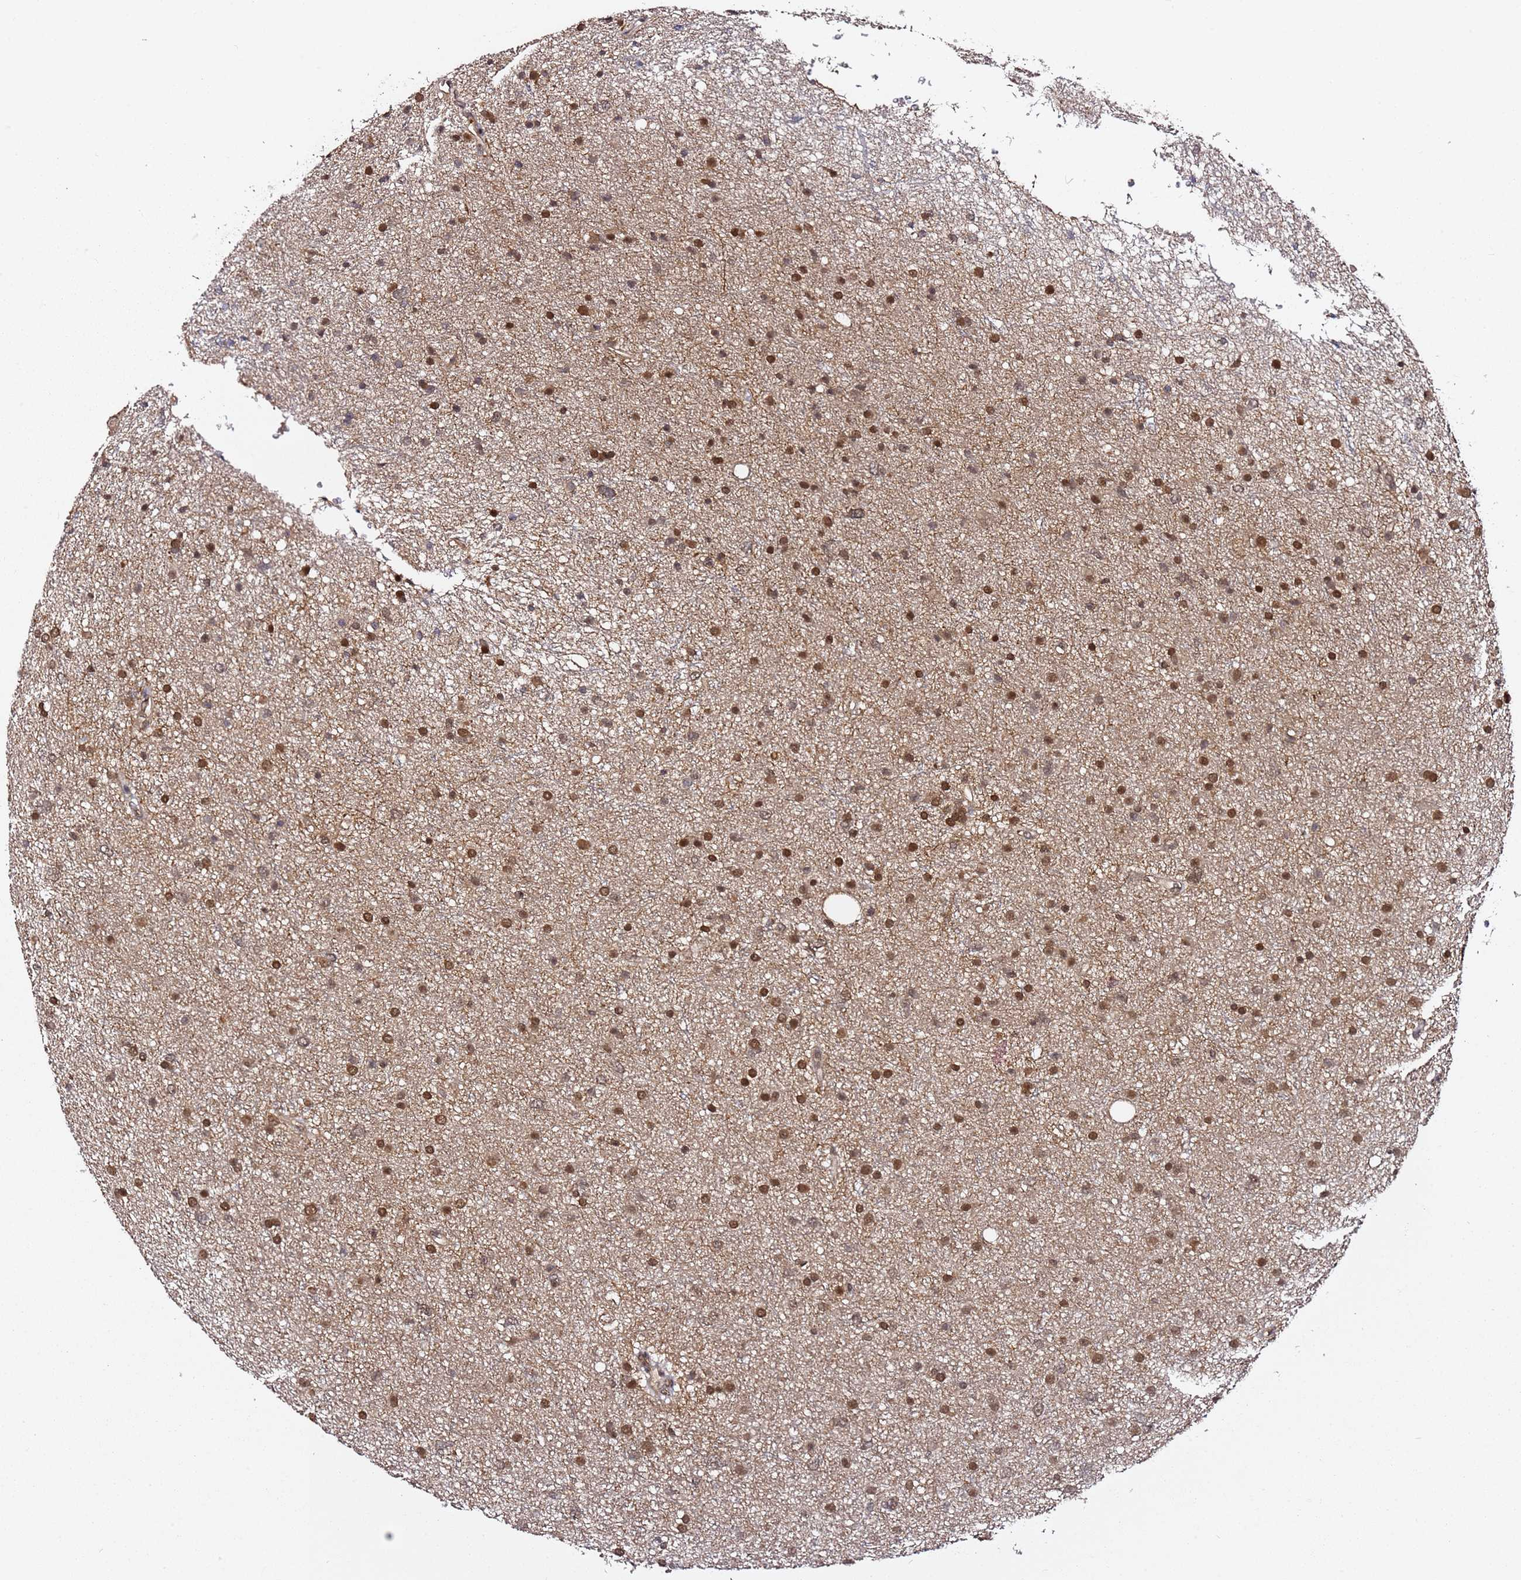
{"staining": {"intensity": "moderate", "quantity": ">75%", "location": "nuclear"}, "tissue": "glioma", "cell_type": "Tumor cells", "image_type": "cancer", "snomed": [{"axis": "morphology", "description": "Glioma, malignant, Low grade"}, {"axis": "topography", "description": "Cerebral cortex"}], "caption": "An IHC histopathology image of neoplastic tissue is shown. Protein staining in brown shows moderate nuclear positivity in malignant glioma (low-grade) within tumor cells. Using DAB (brown) and hematoxylin (blue) stains, captured at high magnification using brightfield microscopy.", "gene": "RGS18", "patient": {"sex": "female", "age": 39}}